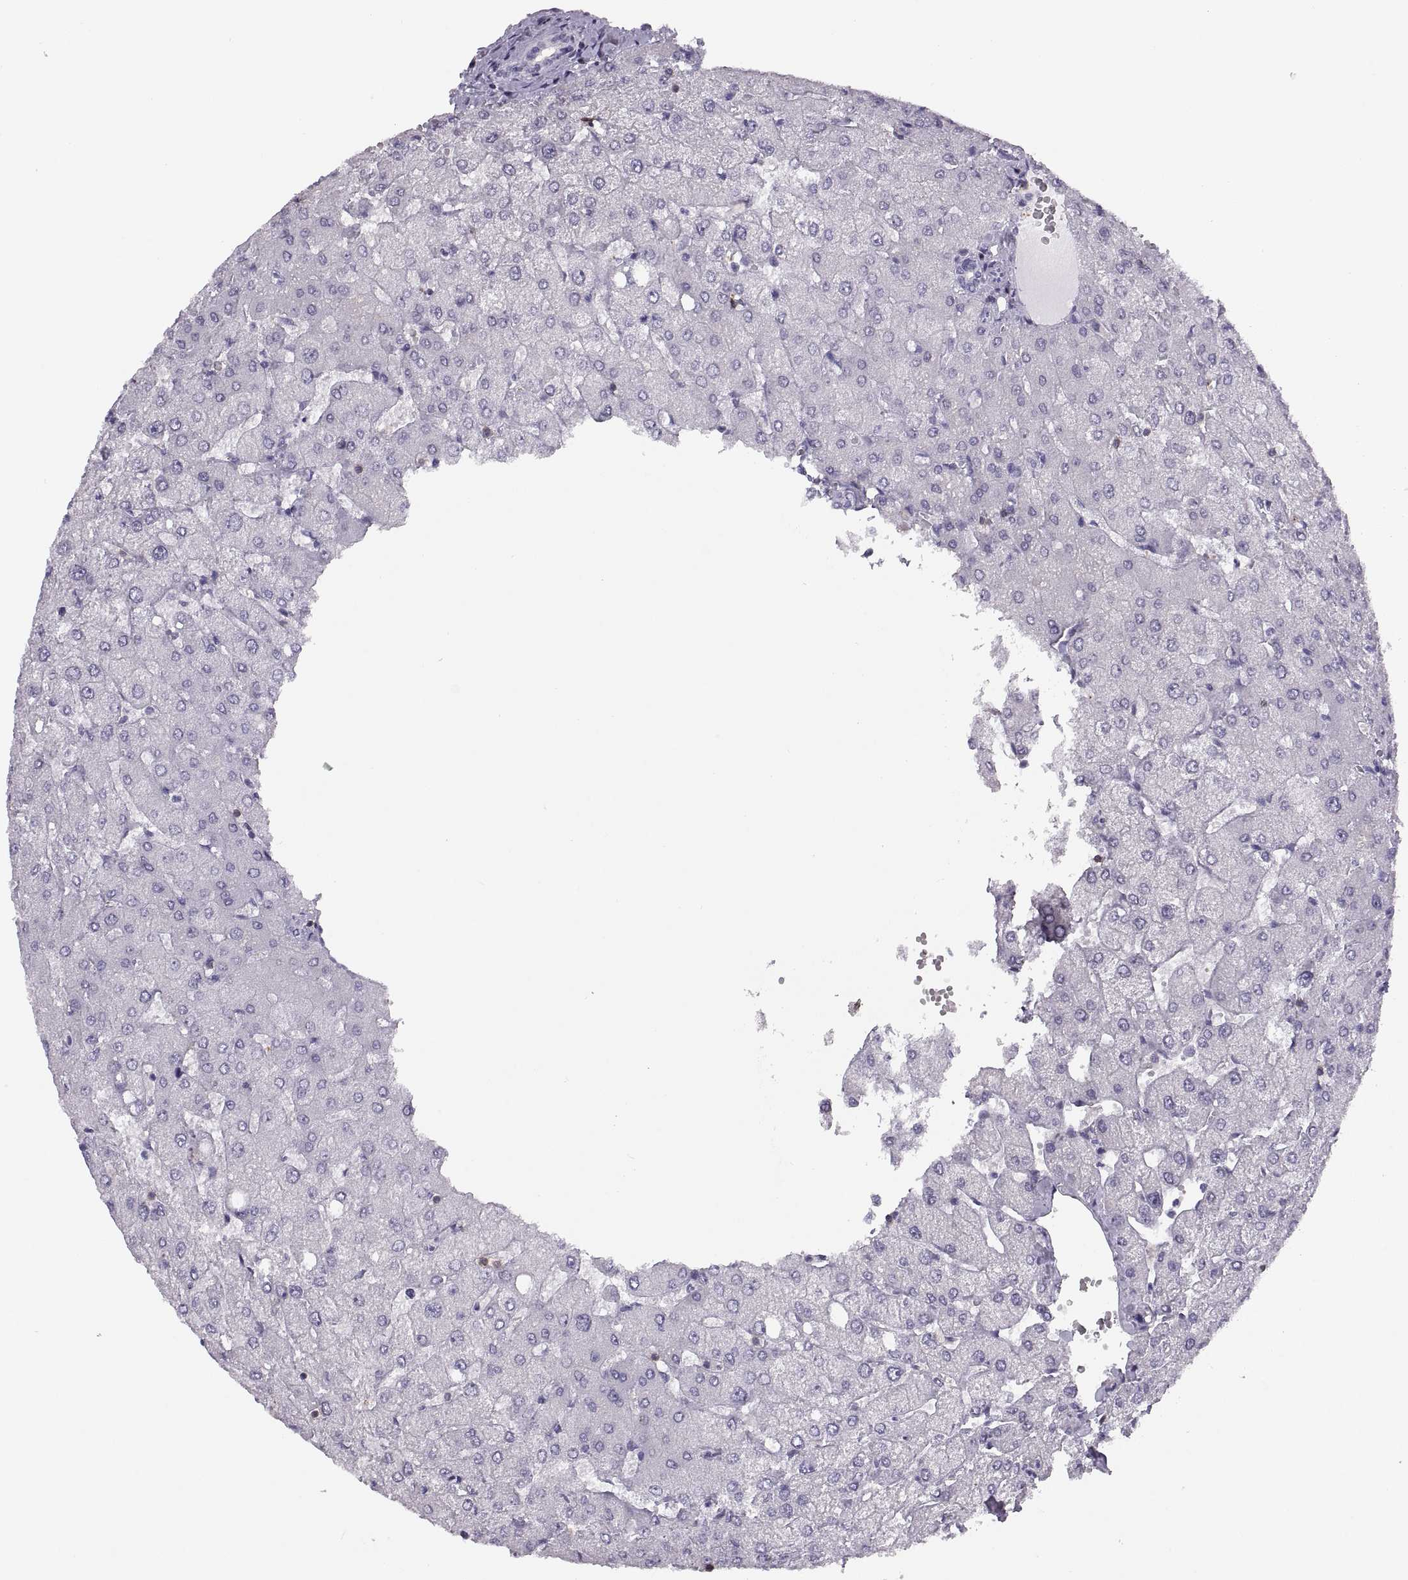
{"staining": {"intensity": "negative", "quantity": "none", "location": "none"}, "tissue": "liver", "cell_type": "Cholangiocytes", "image_type": "normal", "snomed": [{"axis": "morphology", "description": "Normal tissue, NOS"}, {"axis": "topography", "description": "Liver"}], "caption": "Liver was stained to show a protein in brown. There is no significant expression in cholangiocytes.", "gene": "TTC21A", "patient": {"sex": "female", "age": 54}}